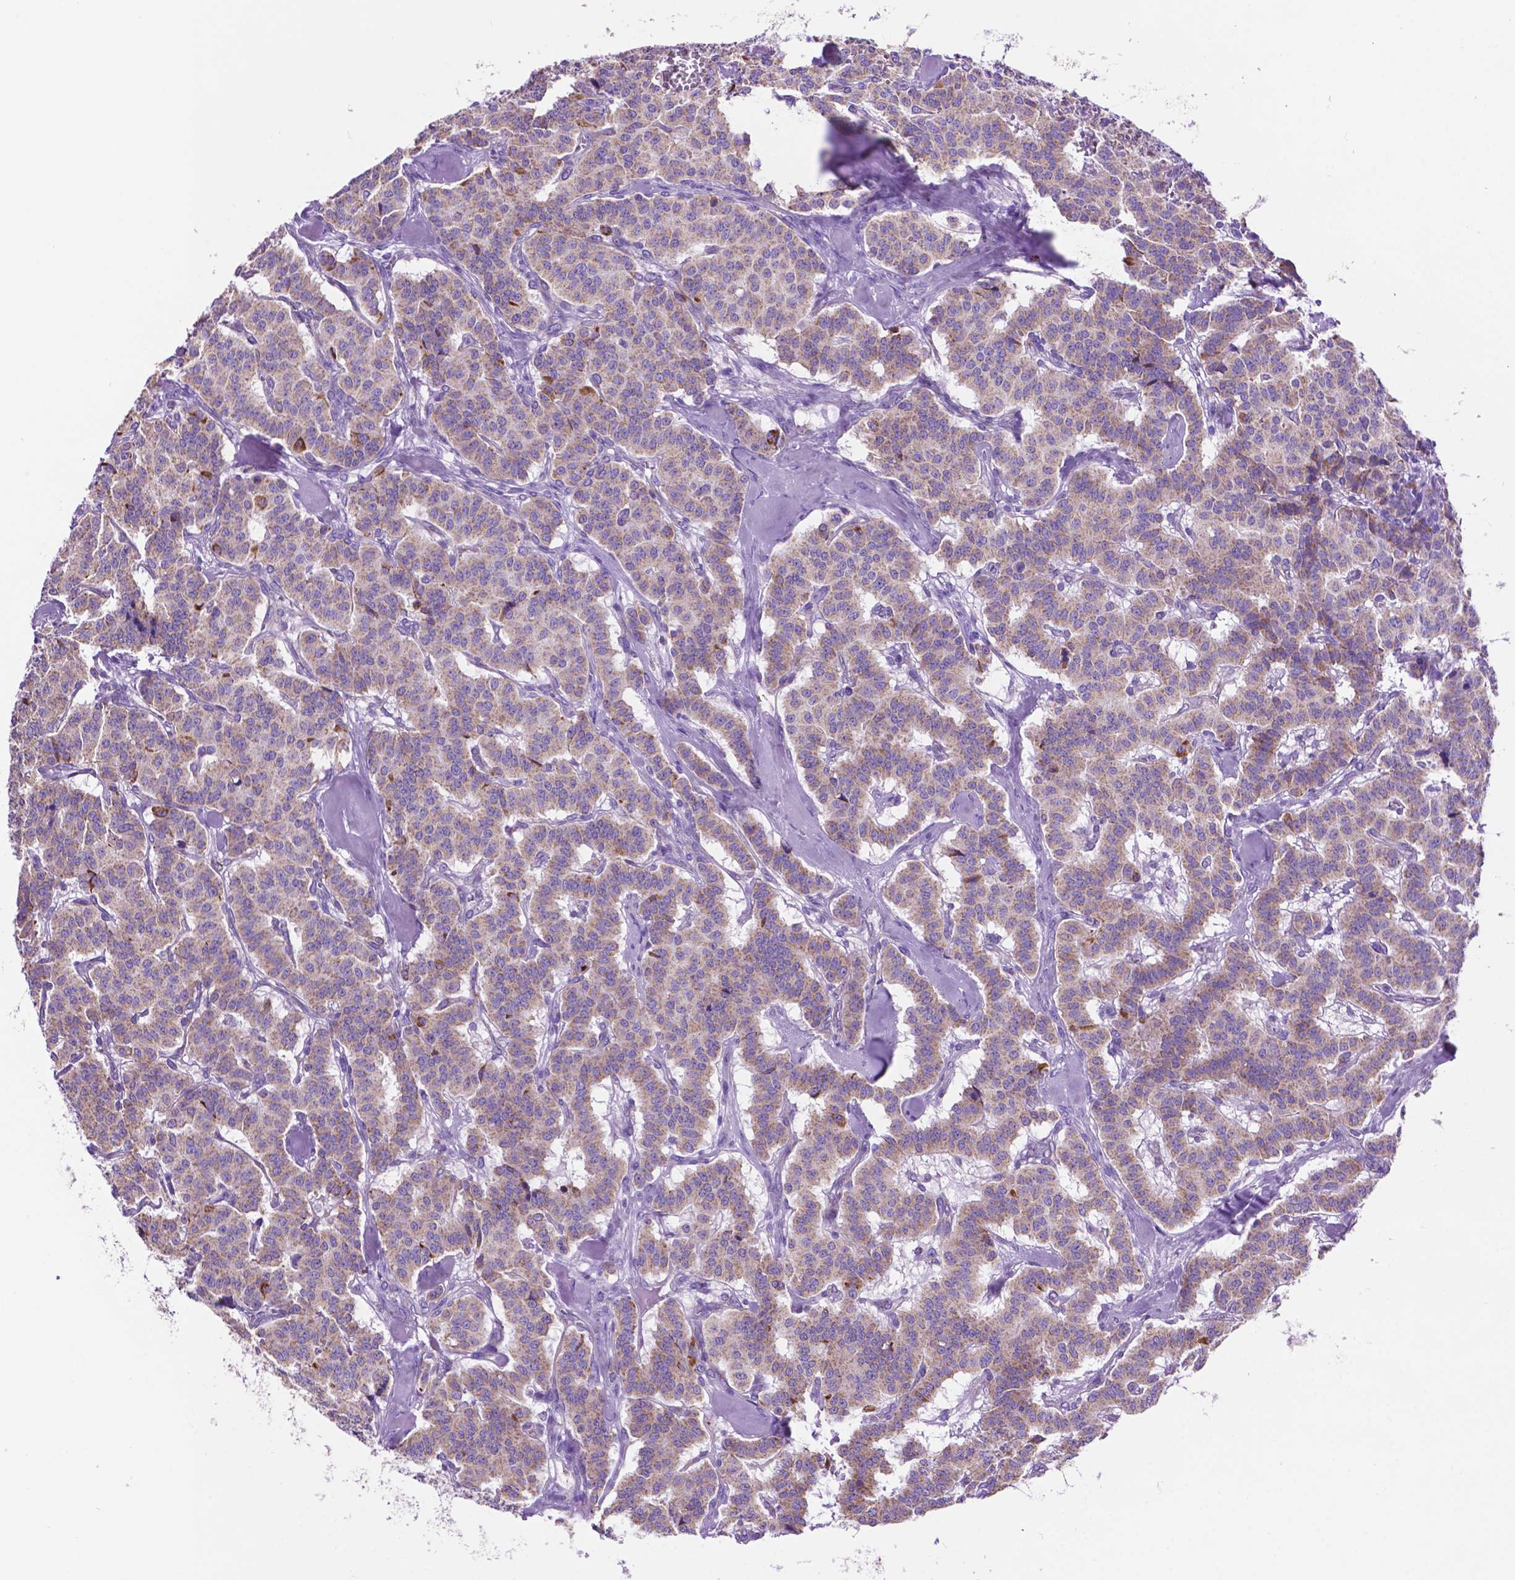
{"staining": {"intensity": "weak", "quantity": "25%-75%", "location": "cytoplasmic/membranous"}, "tissue": "carcinoid", "cell_type": "Tumor cells", "image_type": "cancer", "snomed": [{"axis": "morphology", "description": "Normal tissue, NOS"}, {"axis": "morphology", "description": "Carcinoid, malignant, NOS"}, {"axis": "topography", "description": "Lung"}], "caption": "Immunohistochemical staining of human malignant carcinoid reveals low levels of weak cytoplasmic/membranous expression in approximately 25%-75% of tumor cells. (Brightfield microscopy of DAB IHC at high magnification).", "gene": "GDPD5", "patient": {"sex": "female", "age": 46}}